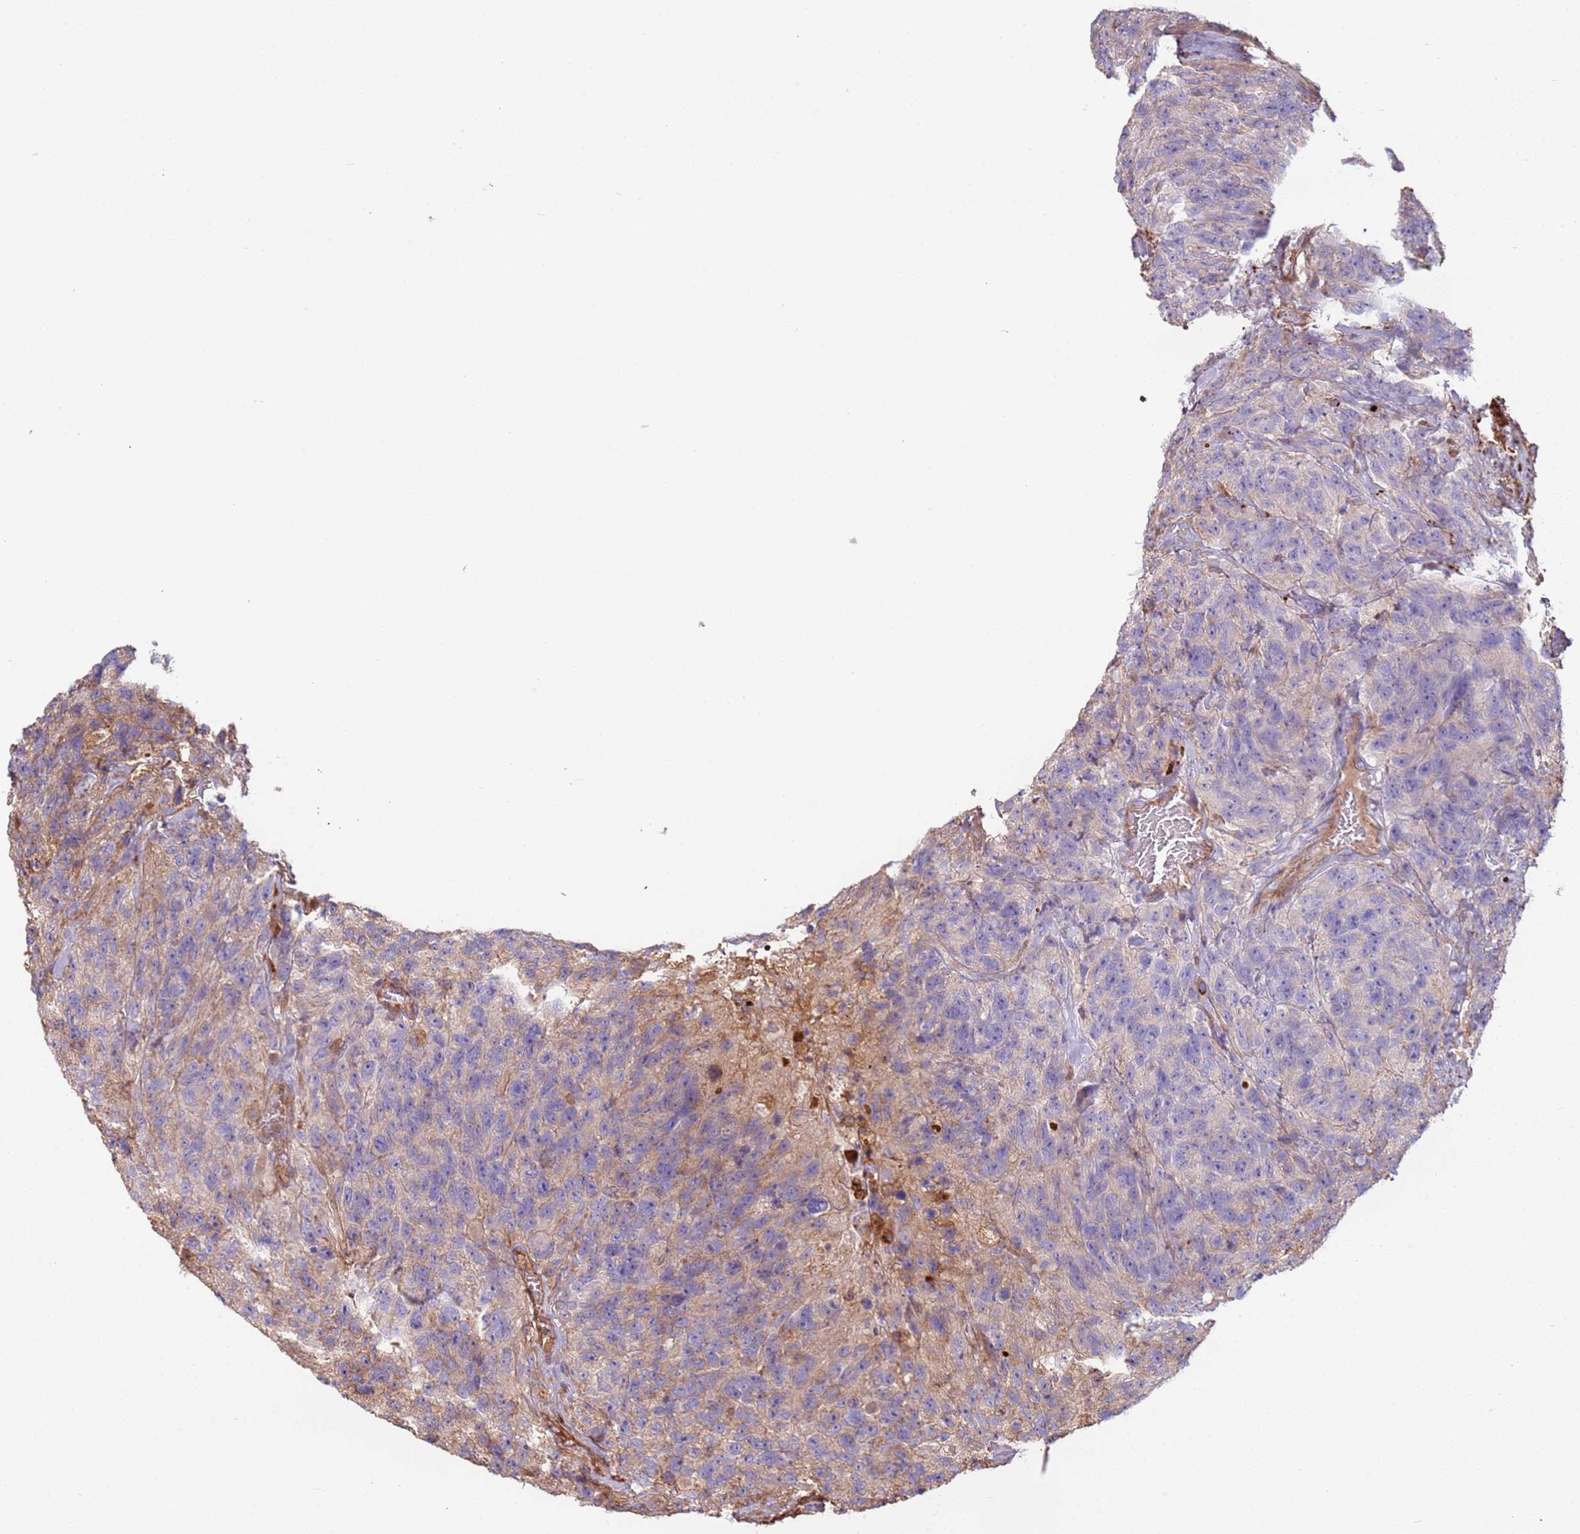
{"staining": {"intensity": "negative", "quantity": "none", "location": "none"}, "tissue": "glioma", "cell_type": "Tumor cells", "image_type": "cancer", "snomed": [{"axis": "morphology", "description": "Glioma, malignant, High grade"}, {"axis": "topography", "description": "Brain"}], "caption": "DAB (3,3'-diaminobenzidine) immunohistochemical staining of glioma shows no significant positivity in tumor cells.", "gene": "NDUFAF4", "patient": {"sex": "male", "age": 69}}